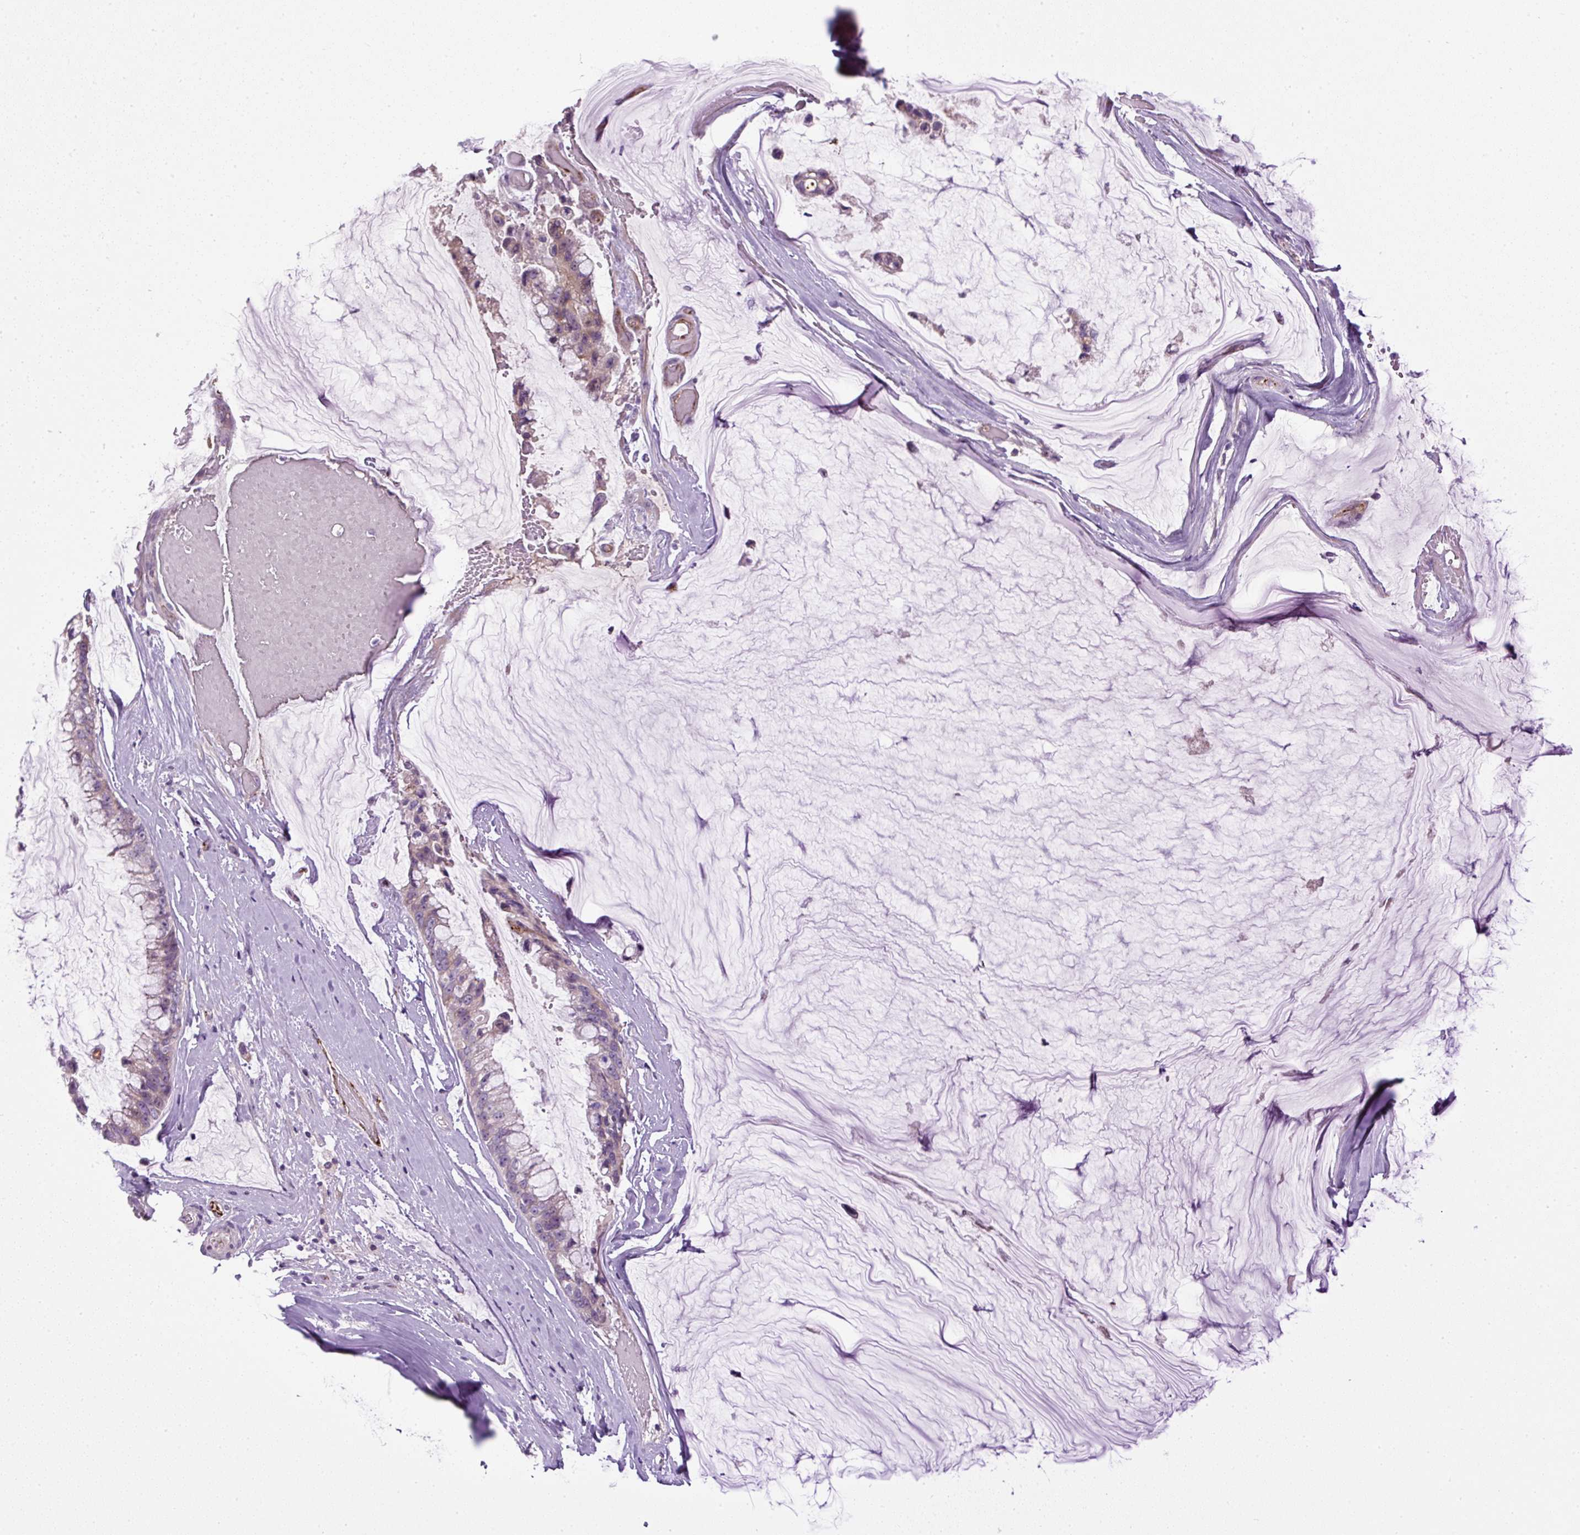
{"staining": {"intensity": "weak", "quantity": "<25%", "location": "cytoplasmic/membranous"}, "tissue": "ovarian cancer", "cell_type": "Tumor cells", "image_type": "cancer", "snomed": [{"axis": "morphology", "description": "Cystadenocarcinoma, mucinous, NOS"}, {"axis": "topography", "description": "Ovary"}], "caption": "Mucinous cystadenocarcinoma (ovarian) was stained to show a protein in brown. There is no significant positivity in tumor cells. The staining is performed using DAB brown chromogen with nuclei counter-stained in using hematoxylin.", "gene": "LEFTY2", "patient": {"sex": "female", "age": 39}}